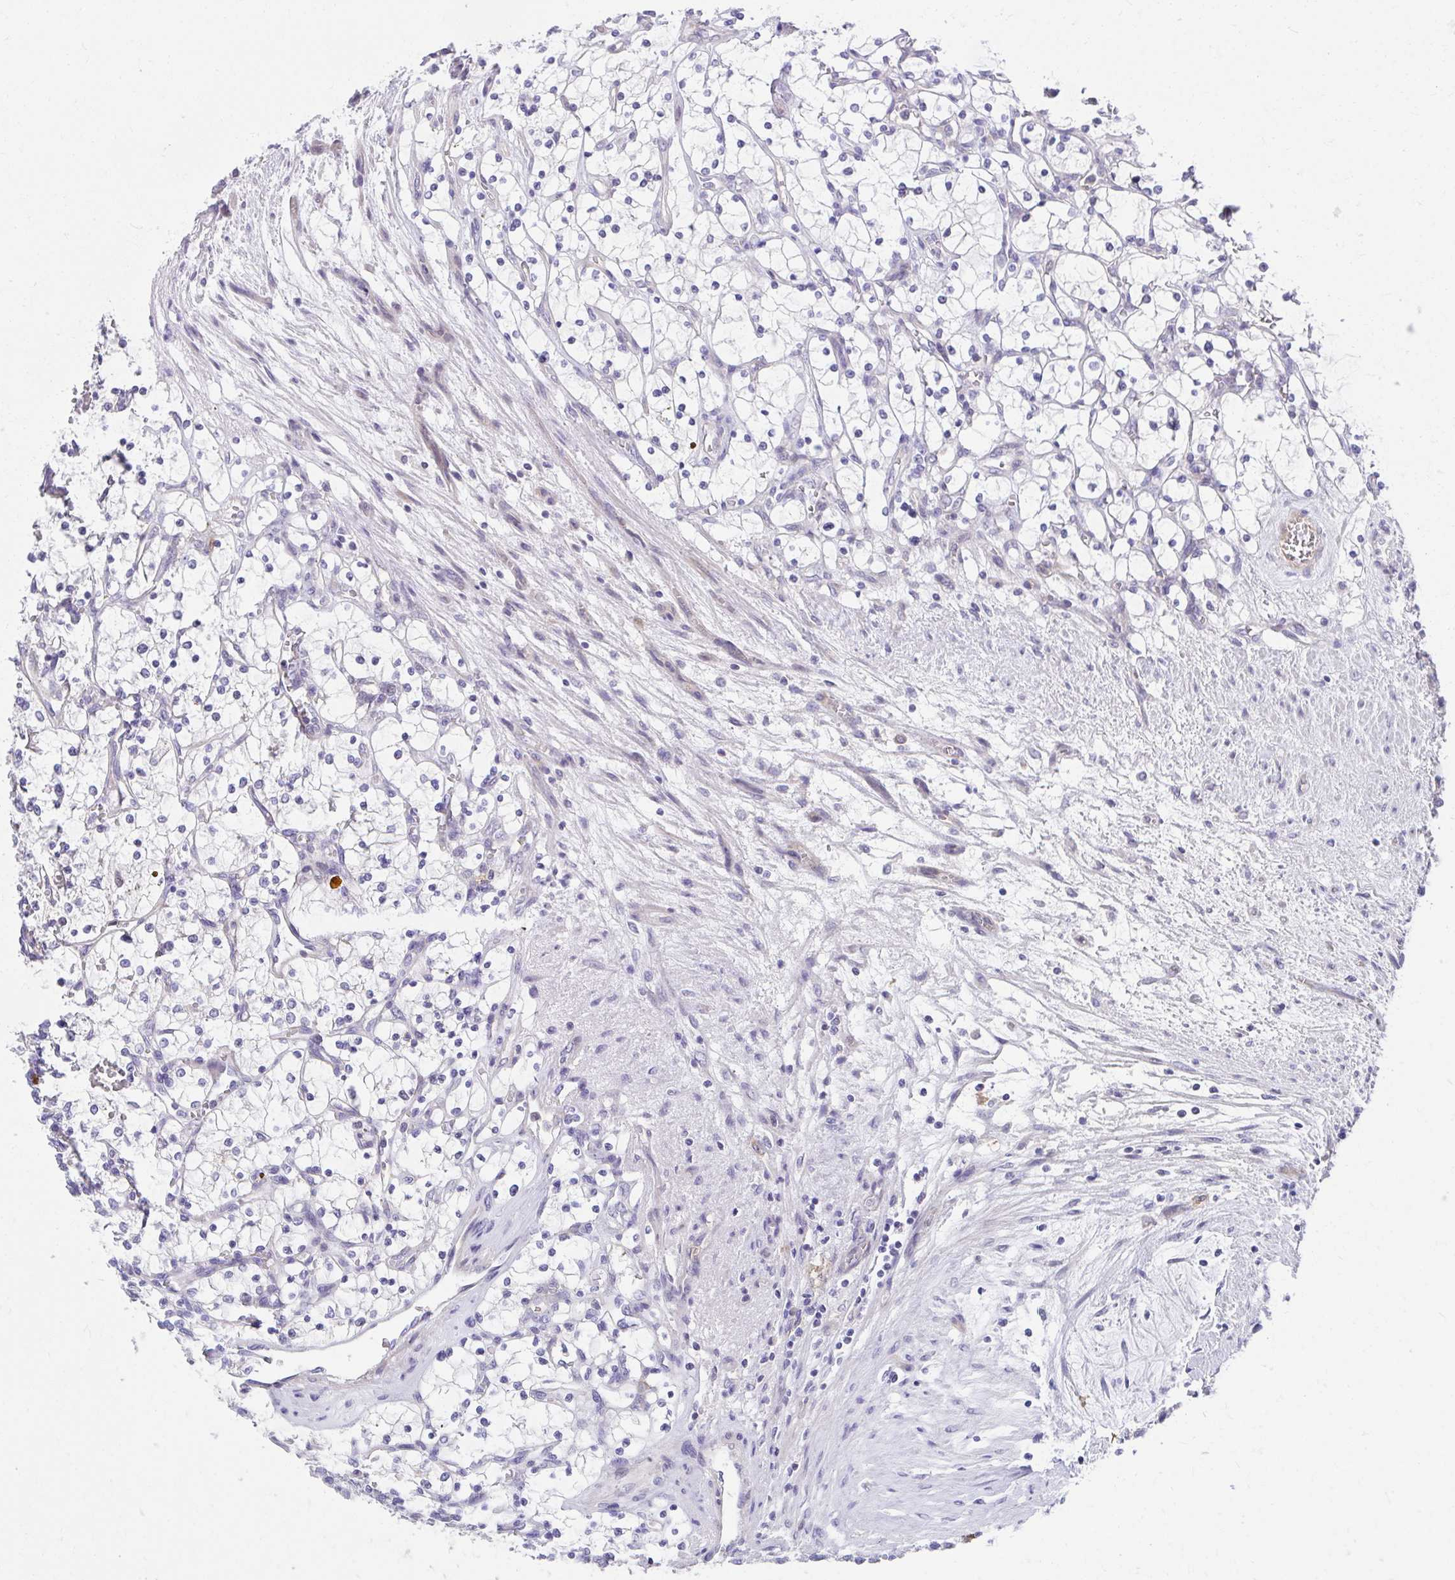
{"staining": {"intensity": "negative", "quantity": "none", "location": "none"}, "tissue": "renal cancer", "cell_type": "Tumor cells", "image_type": "cancer", "snomed": [{"axis": "morphology", "description": "Adenocarcinoma, NOS"}, {"axis": "topography", "description": "Kidney"}], "caption": "This is an immunohistochemistry micrograph of renal cancer (adenocarcinoma). There is no positivity in tumor cells.", "gene": "SLAMF7", "patient": {"sex": "female", "age": 69}}